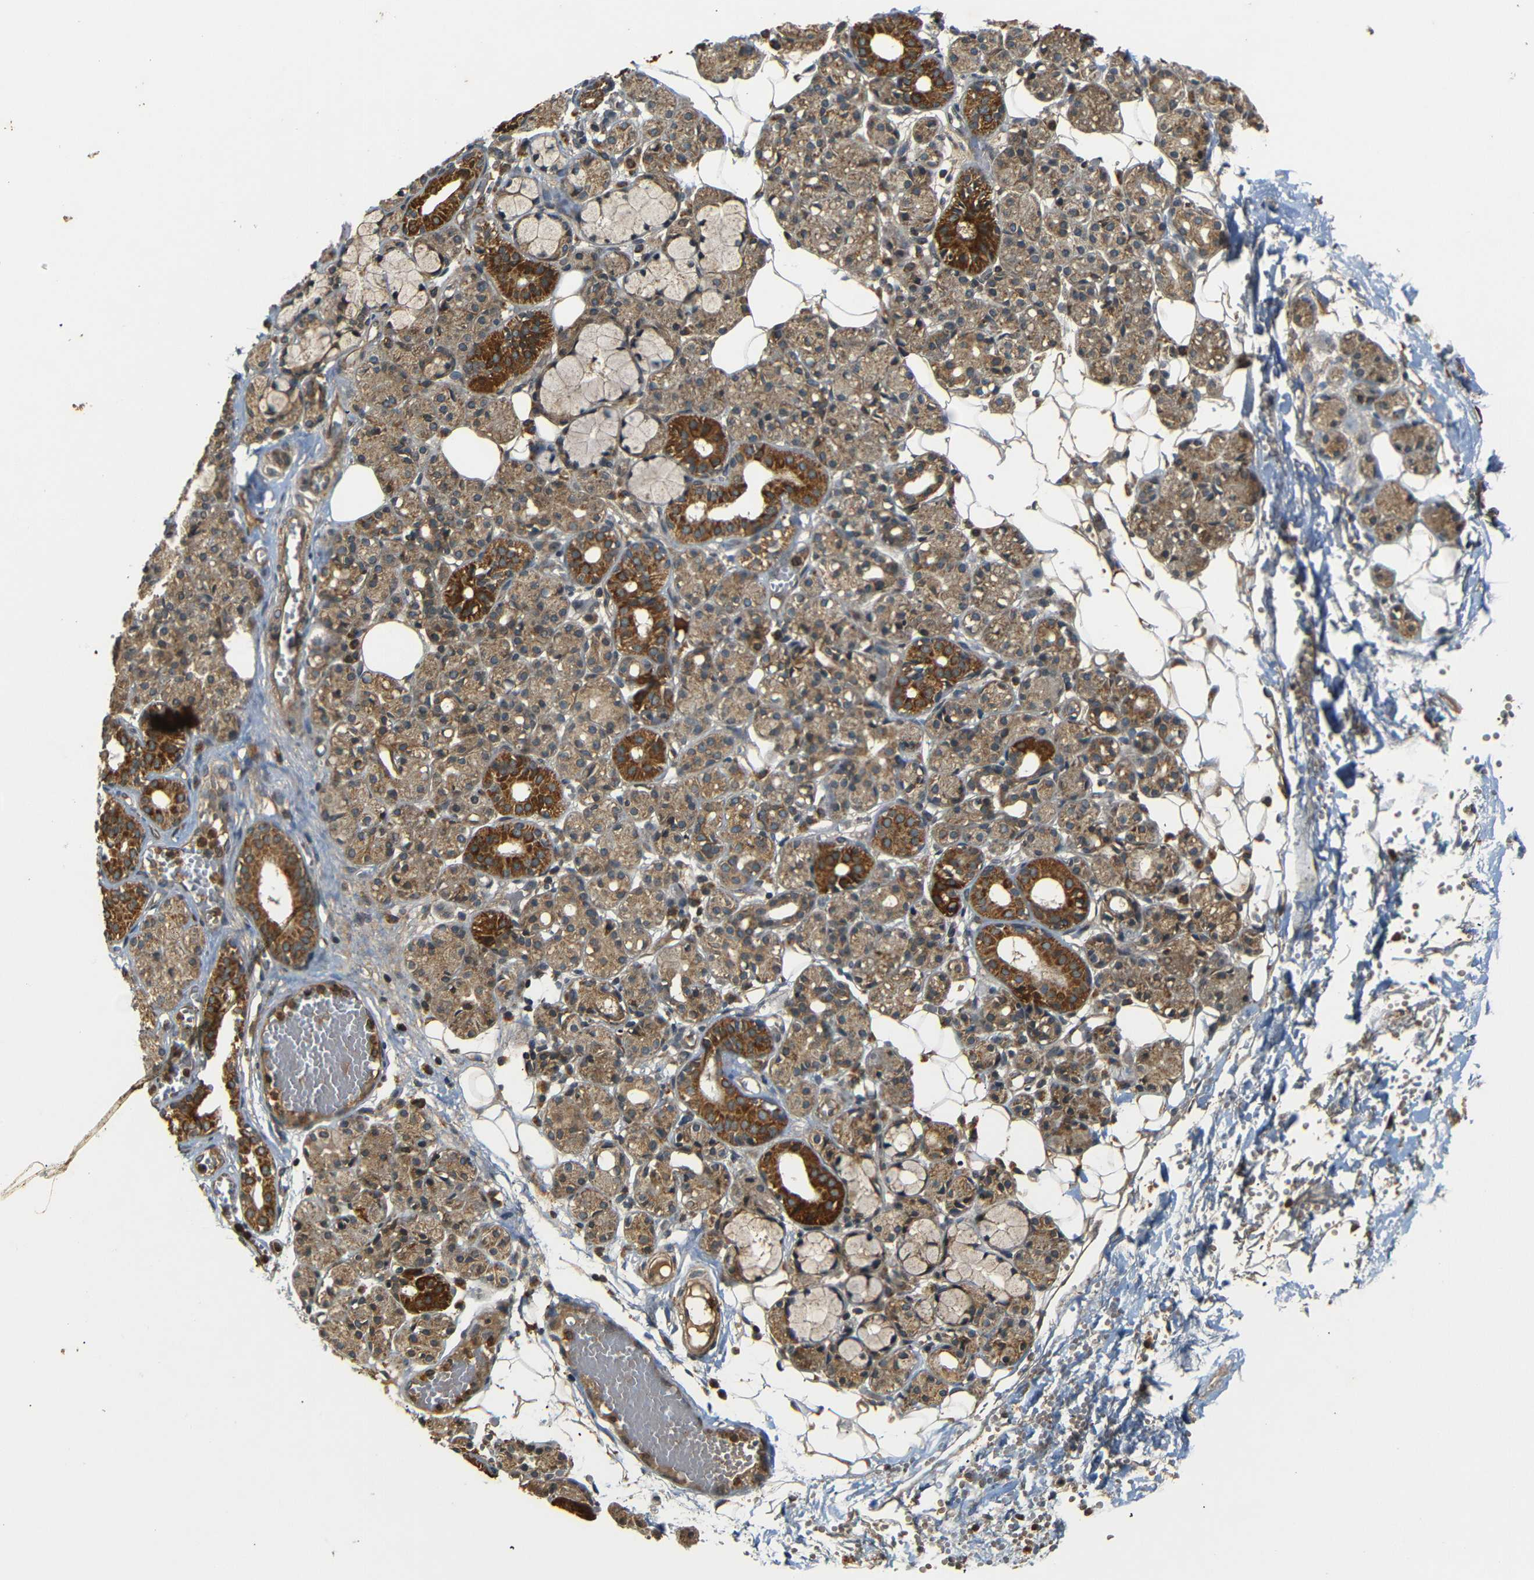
{"staining": {"intensity": "moderate", "quantity": ">75%", "location": "cytoplasmic/membranous"}, "tissue": "salivary gland", "cell_type": "Glandular cells", "image_type": "normal", "snomed": [{"axis": "morphology", "description": "Normal tissue, NOS"}, {"axis": "topography", "description": "Salivary gland"}], "caption": "Moderate cytoplasmic/membranous protein positivity is present in approximately >75% of glandular cells in salivary gland. (brown staining indicates protein expression, while blue staining denotes nuclei).", "gene": "TANK", "patient": {"sex": "male", "age": 63}}